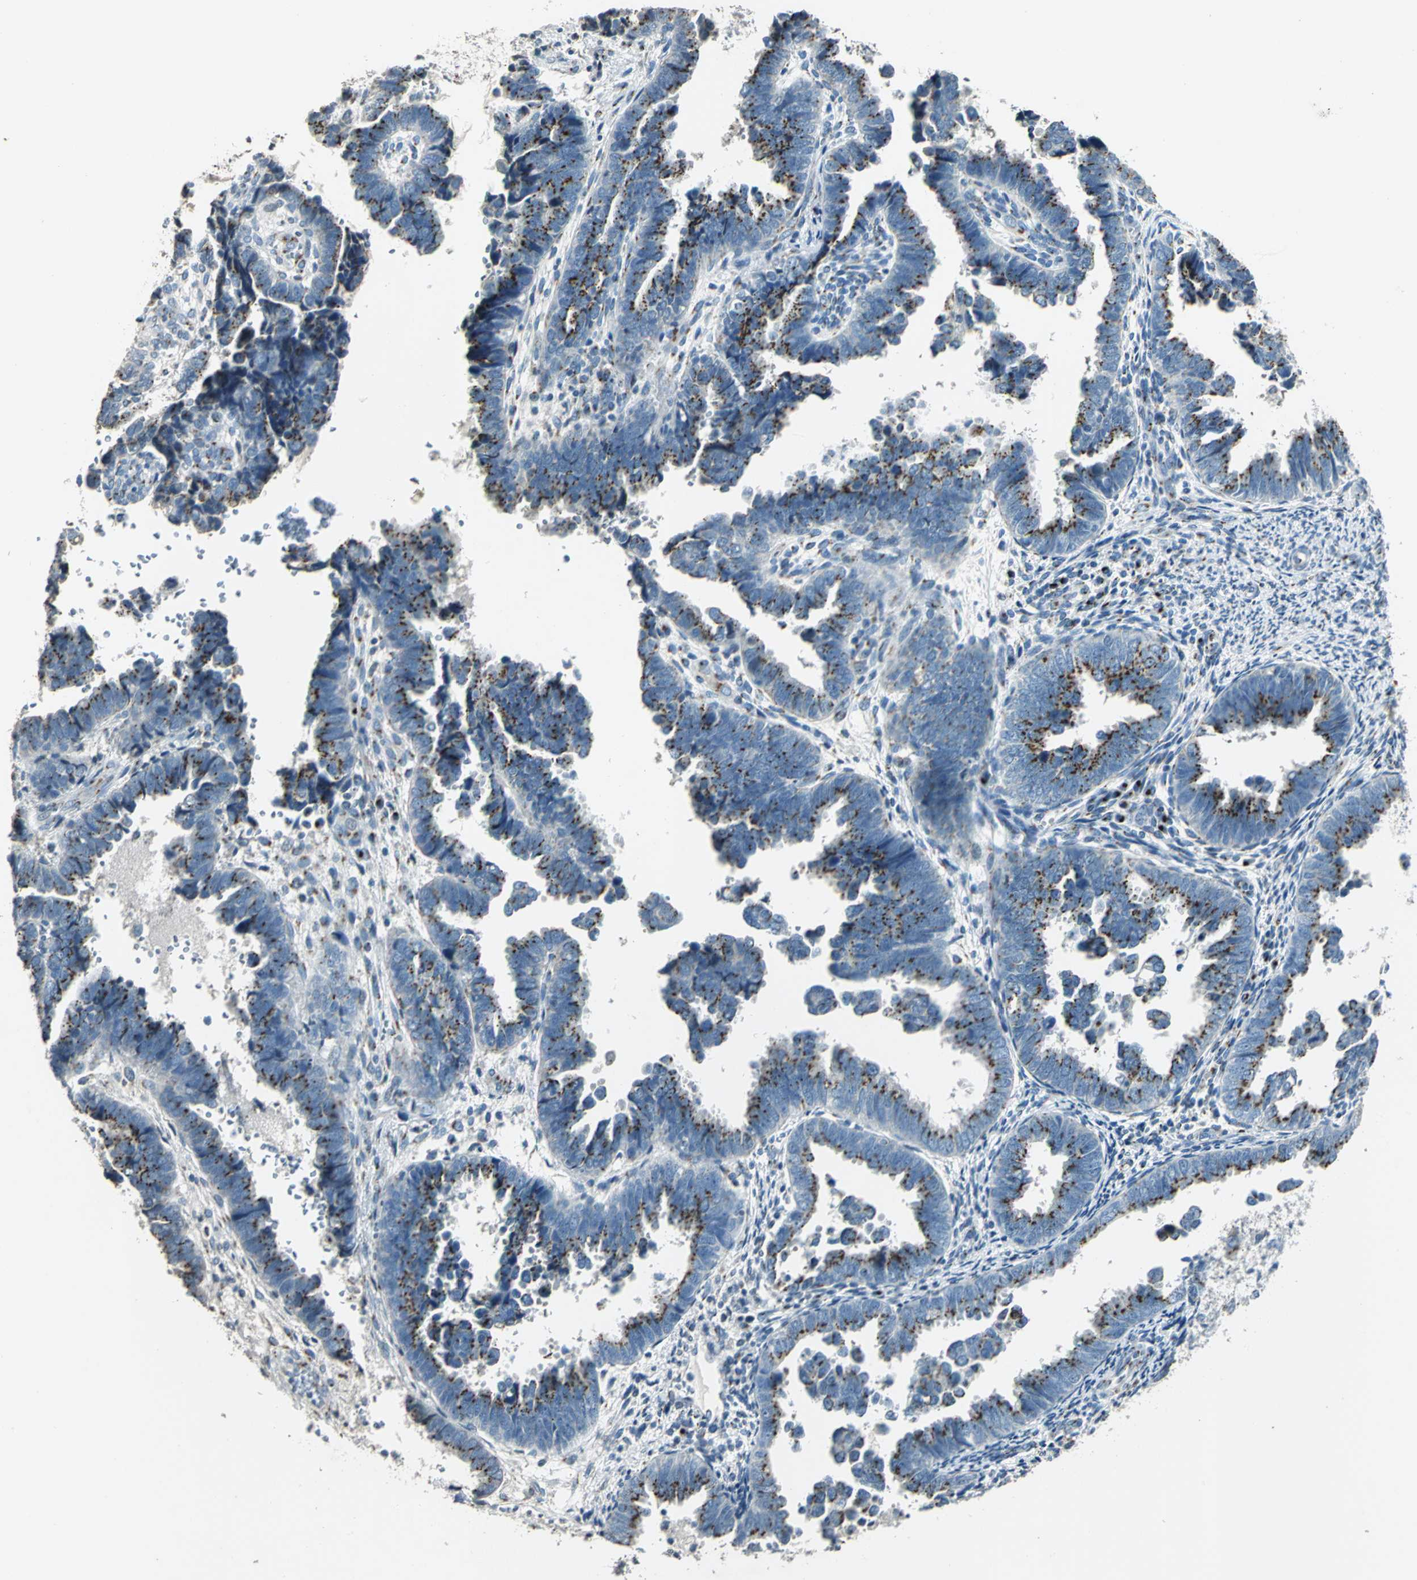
{"staining": {"intensity": "moderate", "quantity": "25%-75%", "location": "cytoplasmic/membranous"}, "tissue": "endometrial cancer", "cell_type": "Tumor cells", "image_type": "cancer", "snomed": [{"axis": "morphology", "description": "Adenocarcinoma, NOS"}, {"axis": "topography", "description": "Endometrium"}], "caption": "Adenocarcinoma (endometrial) was stained to show a protein in brown. There is medium levels of moderate cytoplasmic/membranous staining in about 25%-75% of tumor cells.", "gene": "TMEM115", "patient": {"sex": "female", "age": 75}}